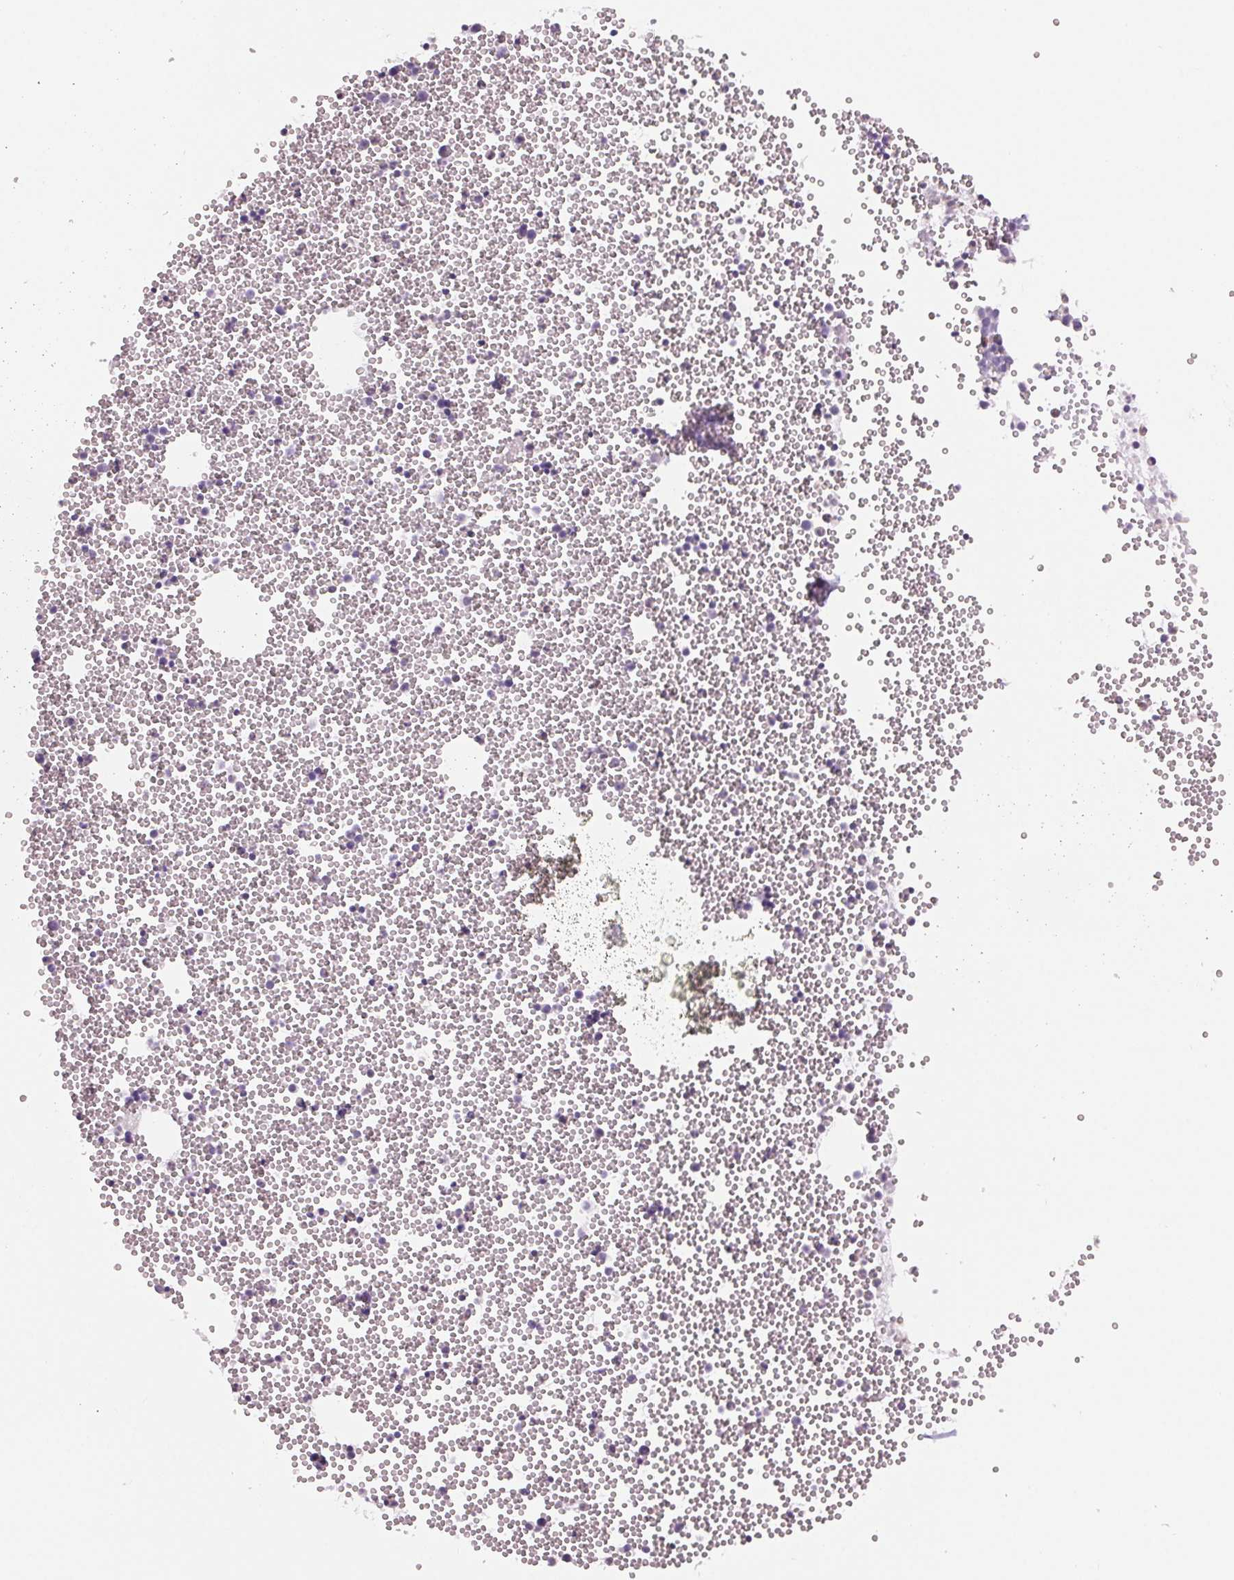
{"staining": {"intensity": "negative", "quantity": "none", "location": "none"}, "tissue": "bone marrow", "cell_type": "Hematopoietic cells", "image_type": "normal", "snomed": [{"axis": "morphology", "description": "Normal tissue, NOS"}, {"axis": "topography", "description": "Bone marrow"}], "caption": "Protein analysis of unremarkable bone marrow displays no significant positivity in hematopoietic cells.", "gene": "SLC6A19", "patient": {"sex": "male", "age": 89}}